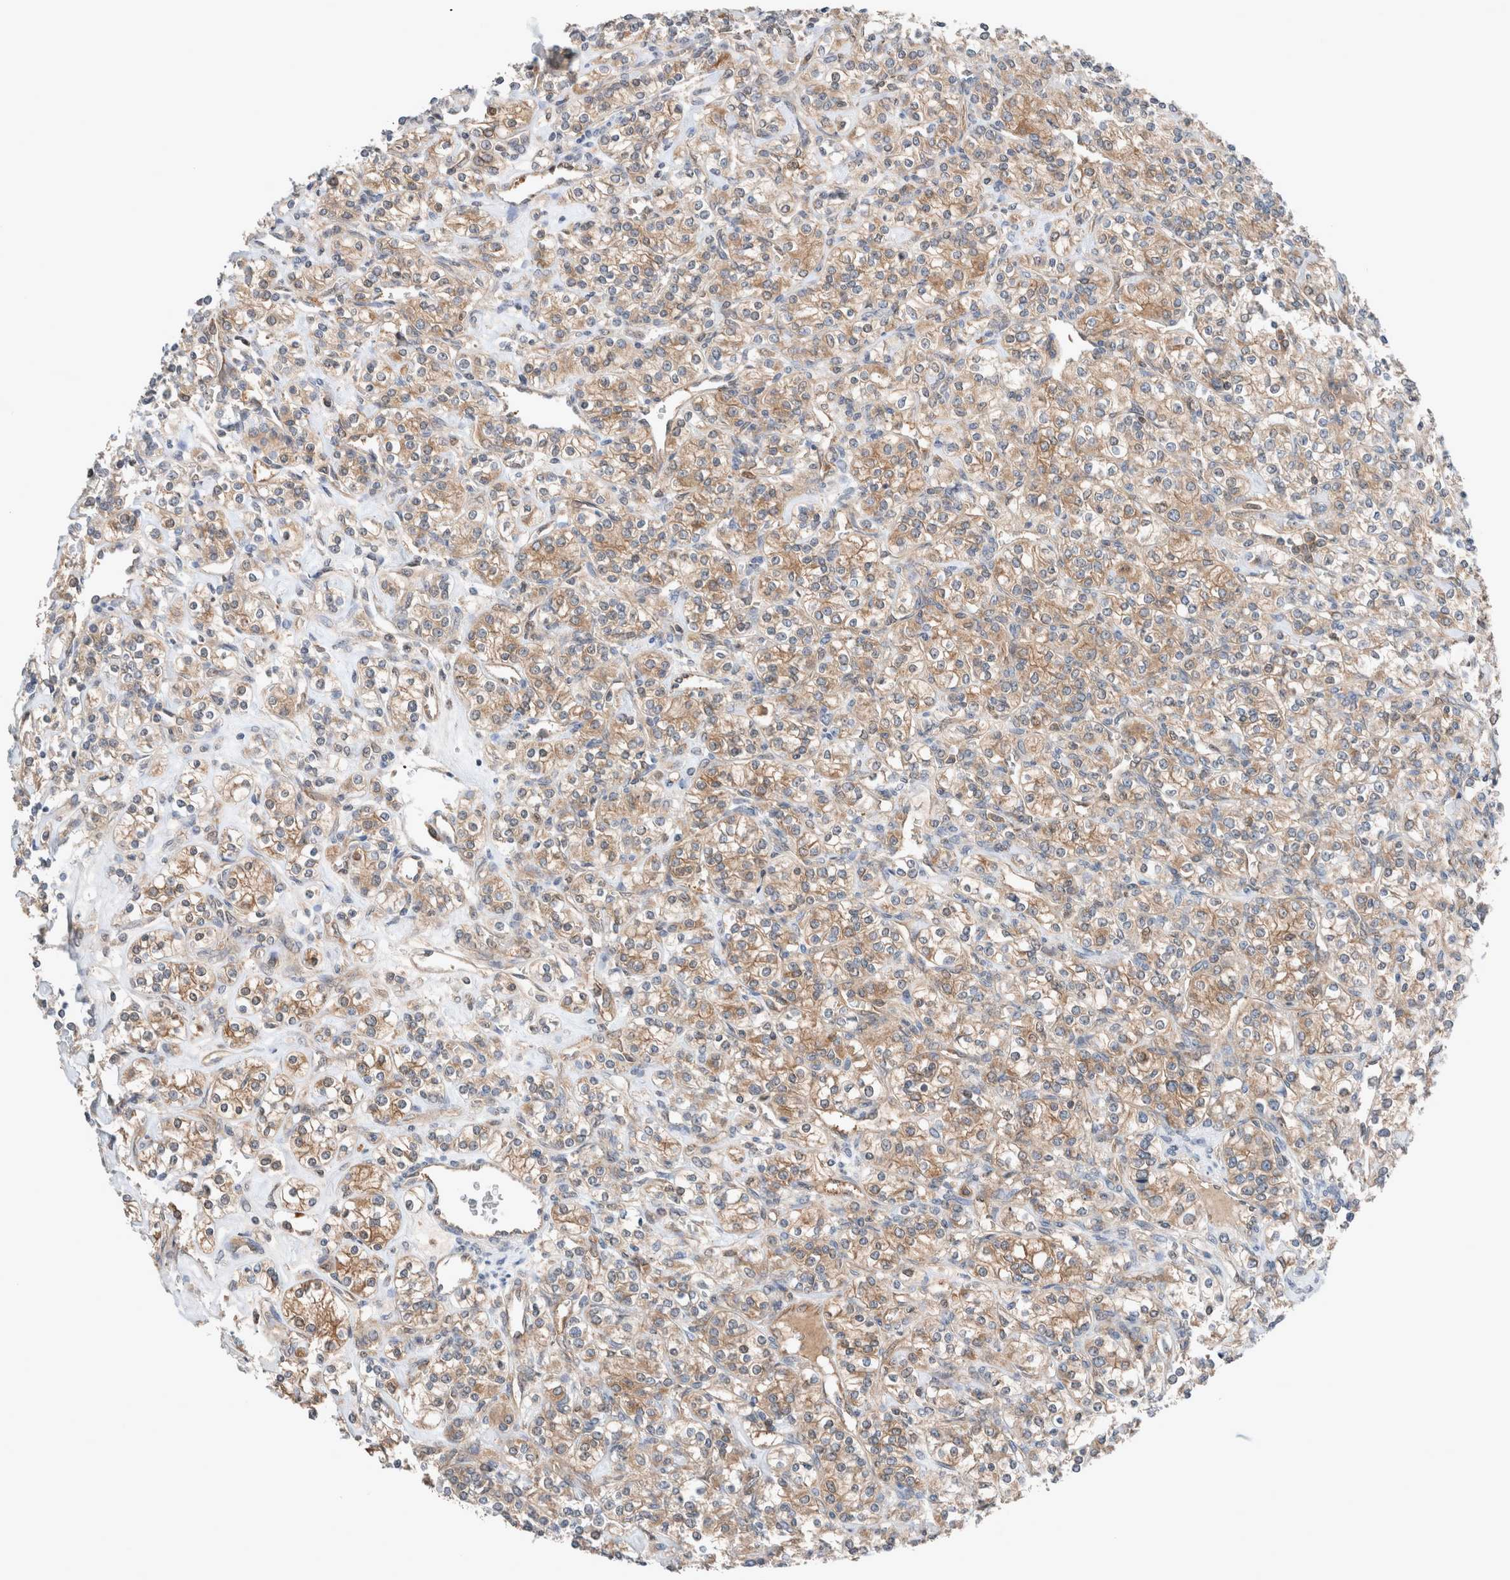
{"staining": {"intensity": "moderate", "quantity": ">75%", "location": "cytoplasmic/membranous"}, "tissue": "renal cancer", "cell_type": "Tumor cells", "image_type": "cancer", "snomed": [{"axis": "morphology", "description": "Adenocarcinoma, NOS"}, {"axis": "topography", "description": "Kidney"}], "caption": "Moderate cytoplasmic/membranous protein staining is identified in approximately >75% of tumor cells in adenocarcinoma (renal).", "gene": "XPNPEP1", "patient": {"sex": "male", "age": 77}}